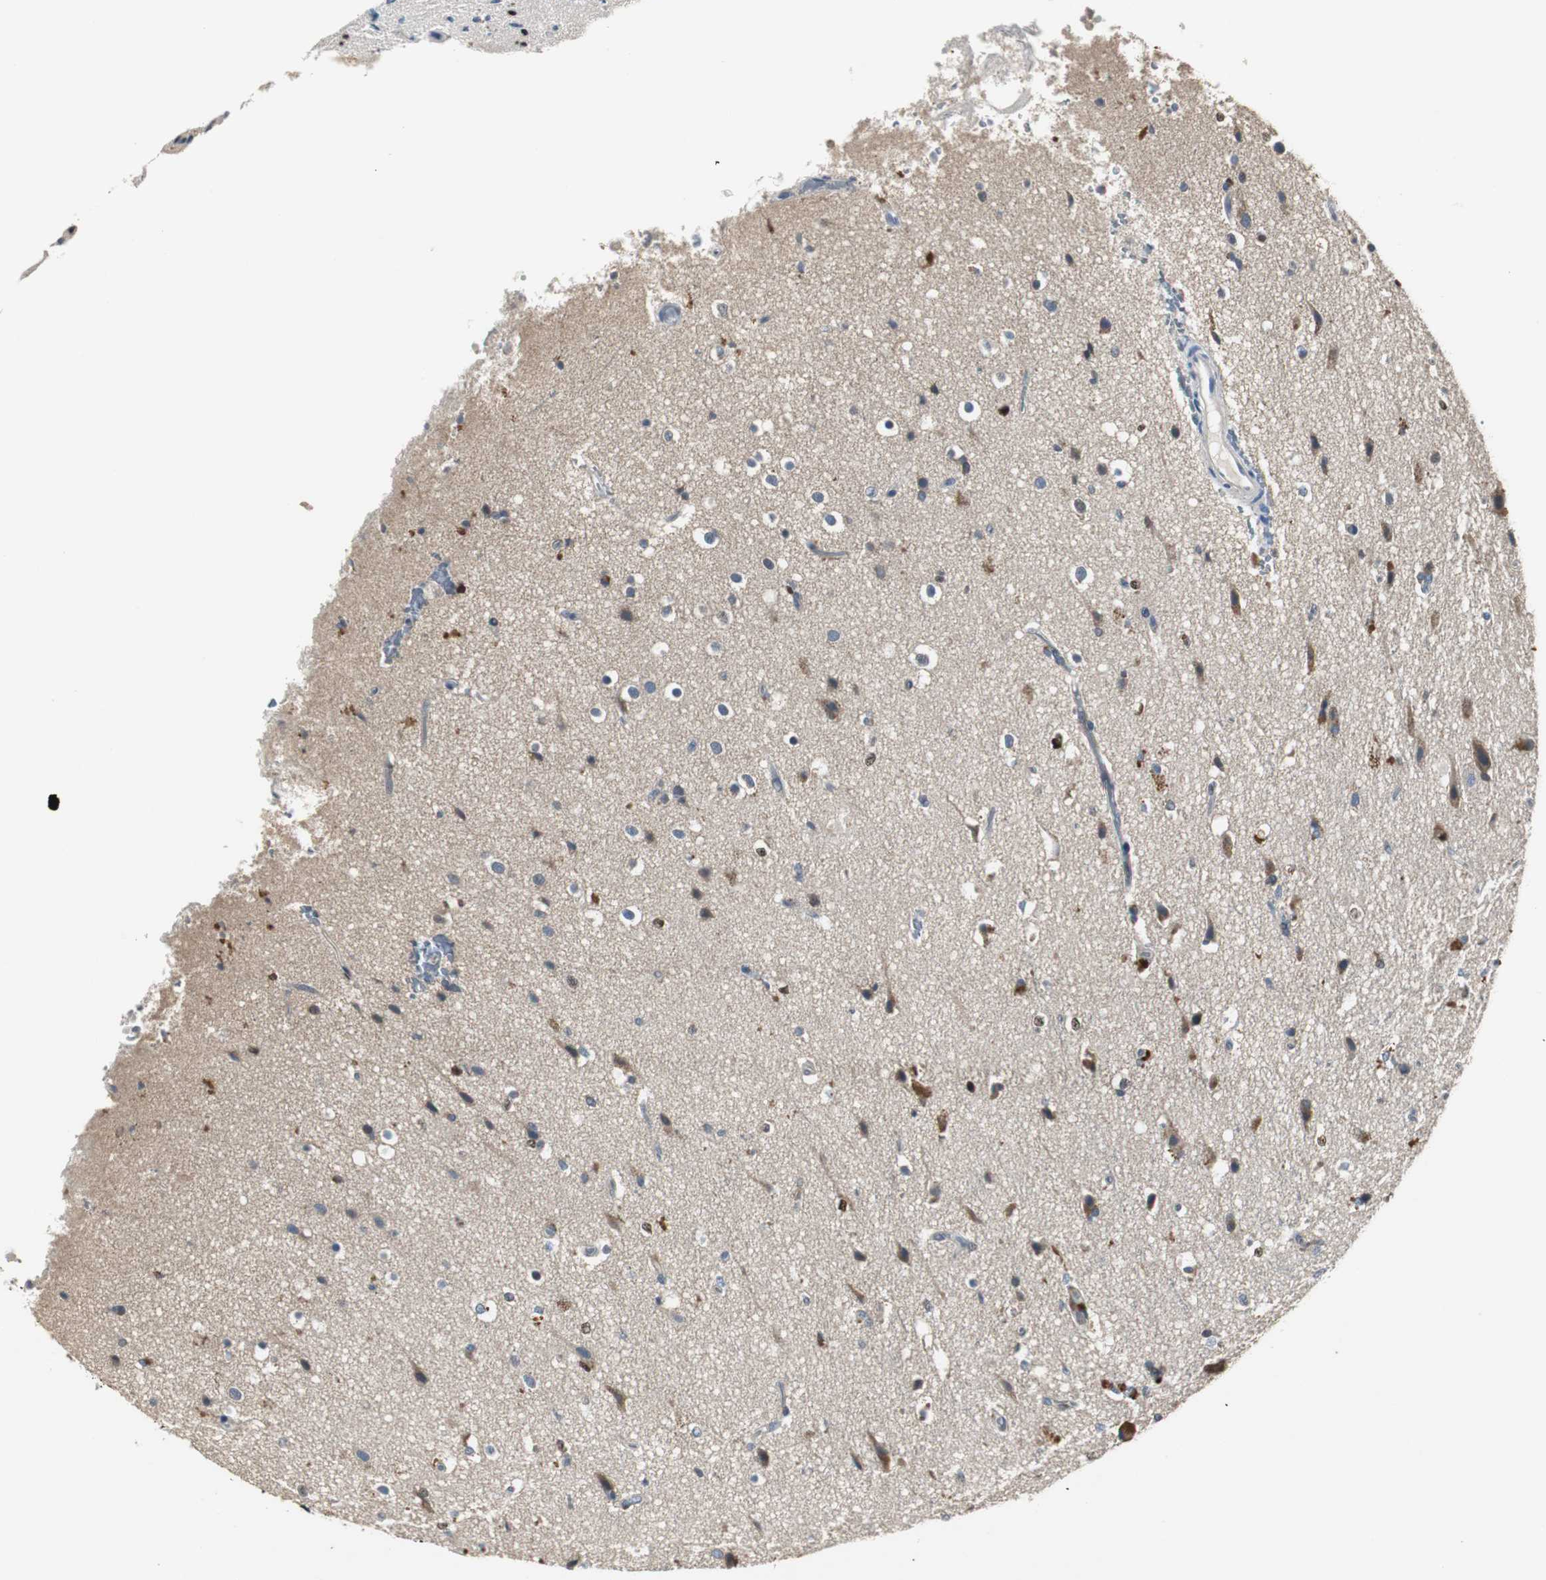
{"staining": {"intensity": "strong", "quantity": "25%-75%", "location": "nuclear"}, "tissue": "glioma", "cell_type": "Tumor cells", "image_type": "cancer", "snomed": [{"axis": "morphology", "description": "Normal tissue, NOS"}, {"axis": "morphology", "description": "Glioma, malignant, High grade"}, {"axis": "topography", "description": "Cerebral cortex"}], "caption": "High-power microscopy captured an immunohistochemistry photomicrograph of glioma, revealing strong nuclear expression in approximately 25%-75% of tumor cells.", "gene": "MYT1", "patient": {"sex": "male", "age": 77}}